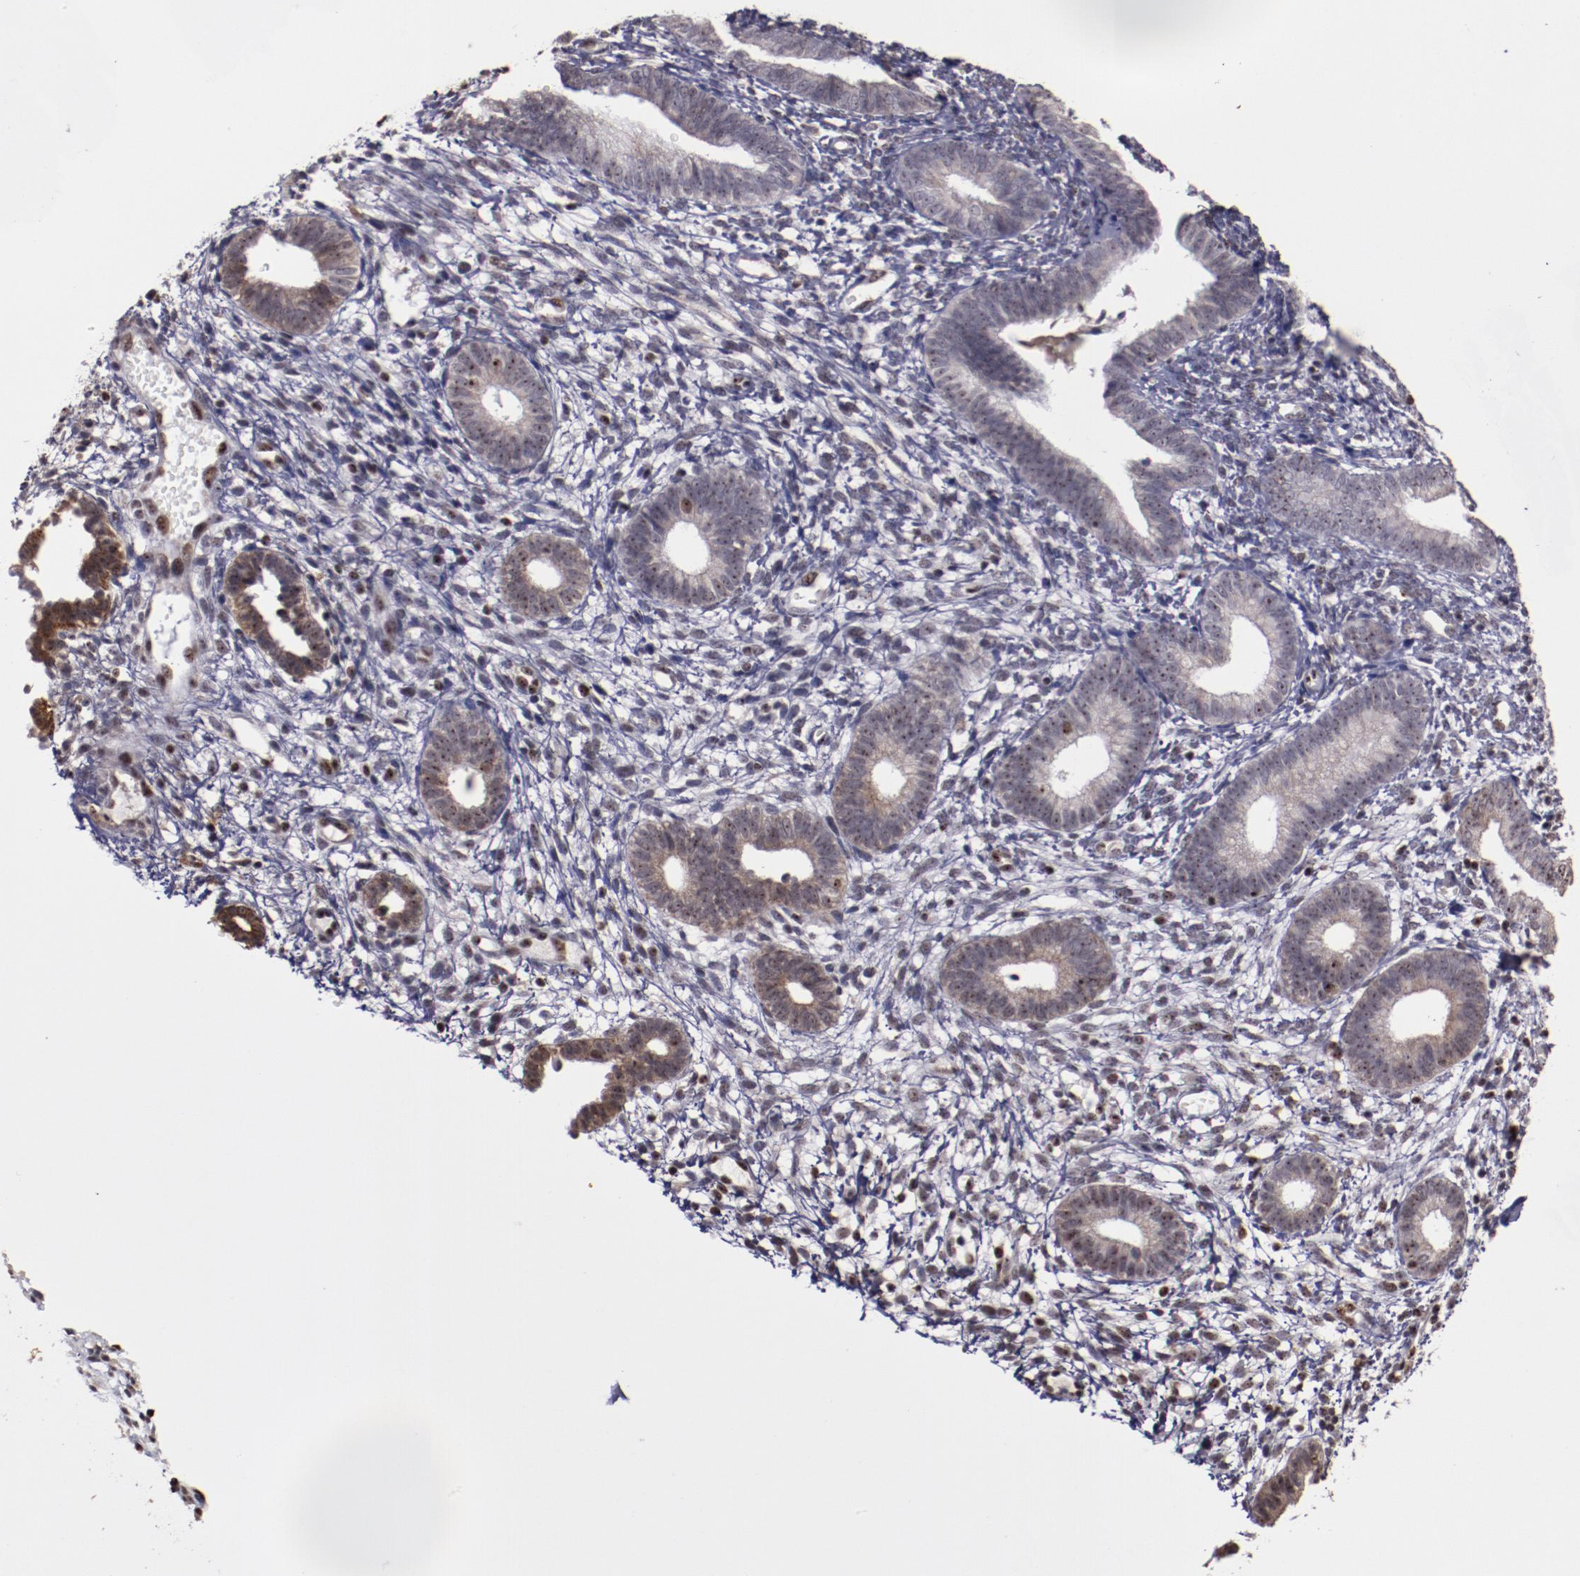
{"staining": {"intensity": "weak", "quantity": "25%-75%", "location": "nuclear"}, "tissue": "endometrium", "cell_type": "Cells in endometrial stroma", "image_type": "normal", "snomed": [{"axis": "morphology", "description": "Normal tissue, NOS"}, {"axis": "topography", "description": "Smooth muscle"}, {"axis": "topography", "description": "Endometrium"}], "caption": "The immunohistochemical stain labels weak nuclear positivity in cells in endometrial stroma of unremarkable endometrium.", "gene": "DDX24", "patient": {"sex": "female", "age": 57}}